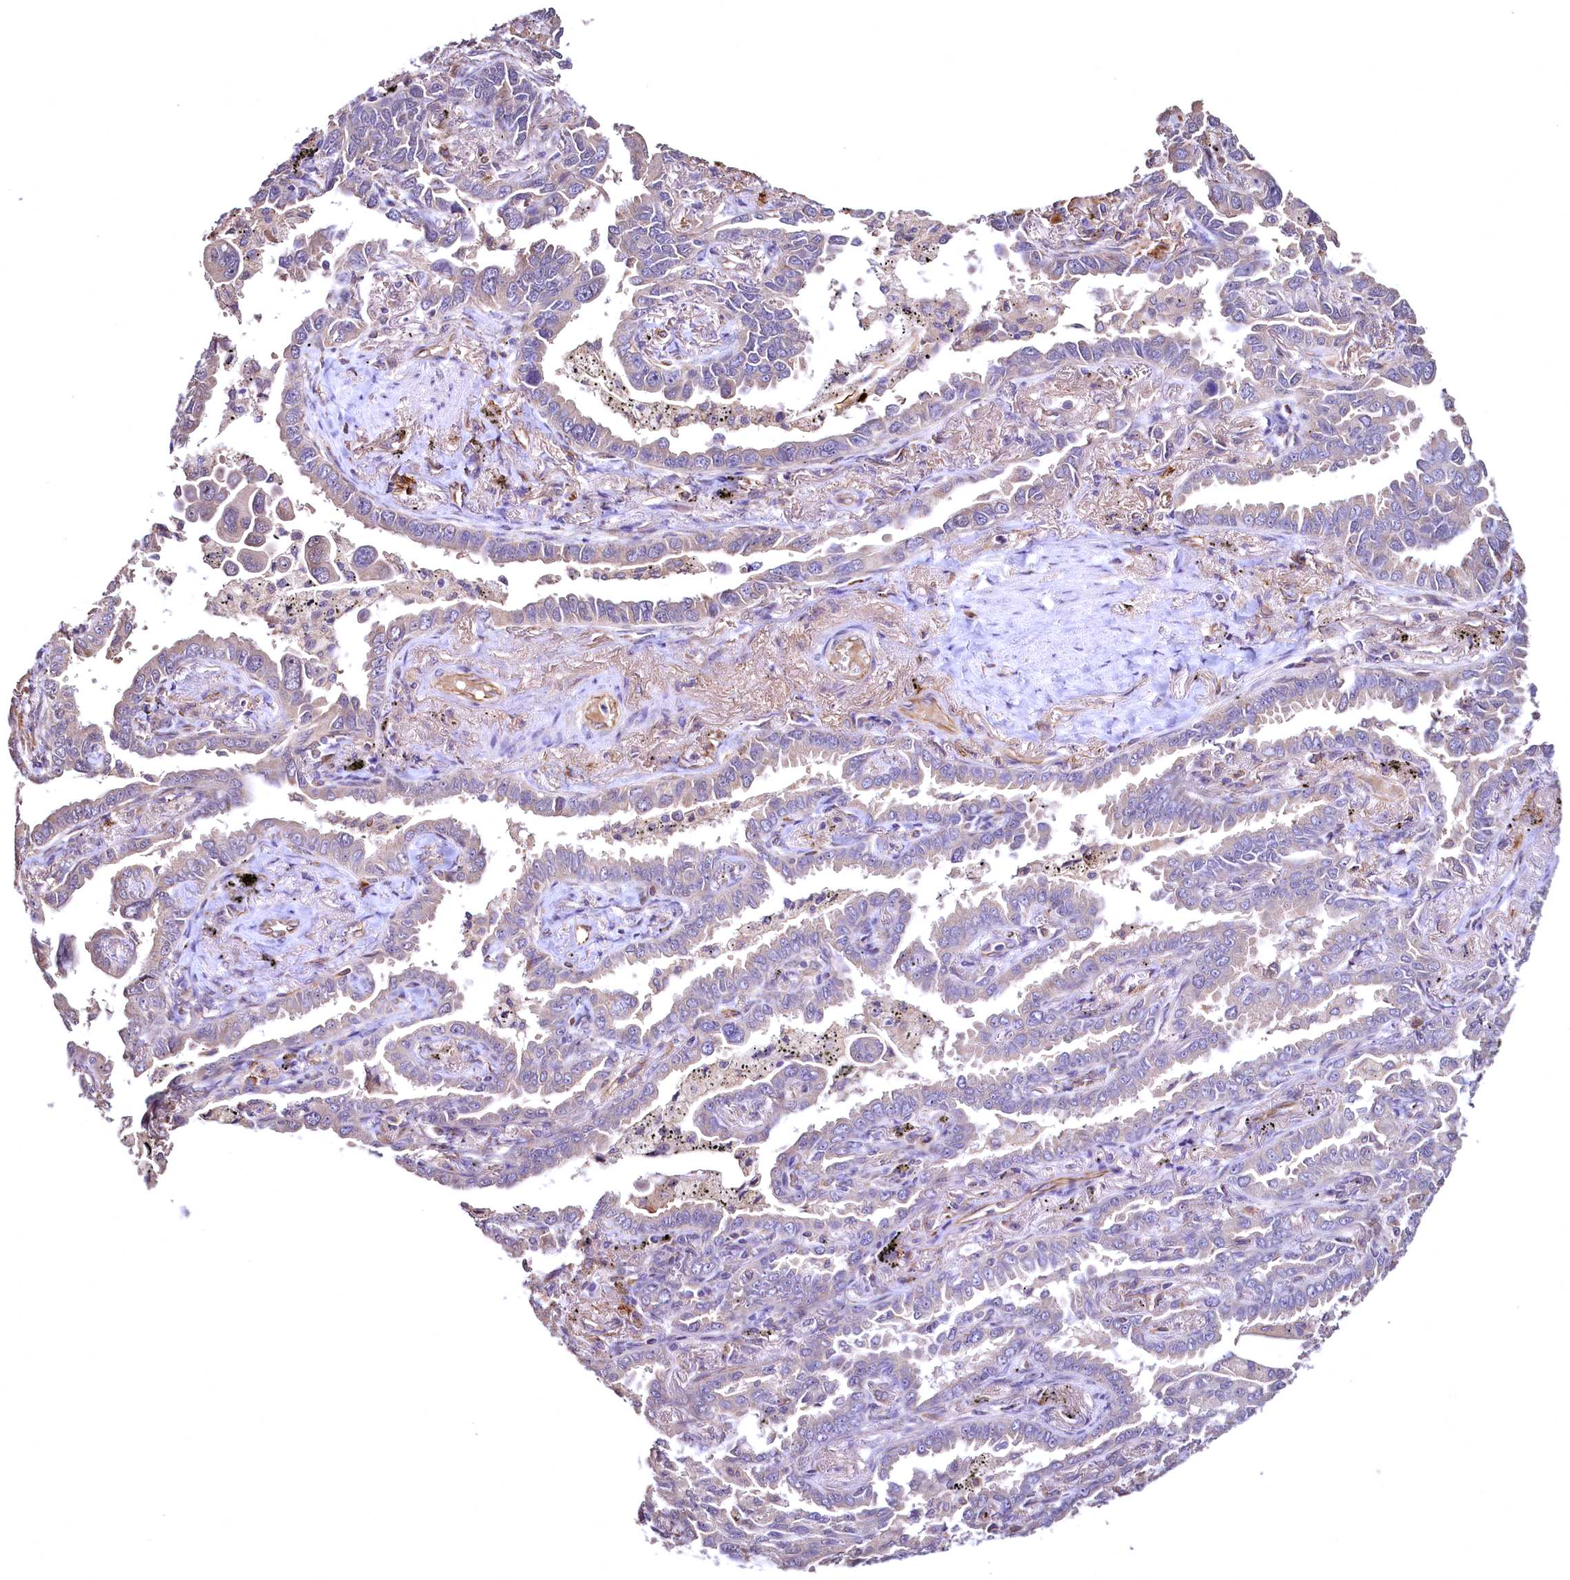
{"staining": {"intensity": "negative", "quantity": "none", "location": "none"}, "tissue": "lung cancer", "cell_type": "Tumor cells", "image_type": "cancer", "snomed": [{"axis": "morphology", "description": "Adenocarcinoma, NOS"}, {"axis": "topography", "description": "Lung"}], "caption": "Immunohistochemistry (IHC) photomicrograph of neoplastic tissue: human lung adenocarcinoma stained with DAB (3,3'-diaminobenzidine) demonstrates no significant protein expression in tumor cells.", "gene": "TBCEL", "patient": {"sex": "male", "age": 67}}